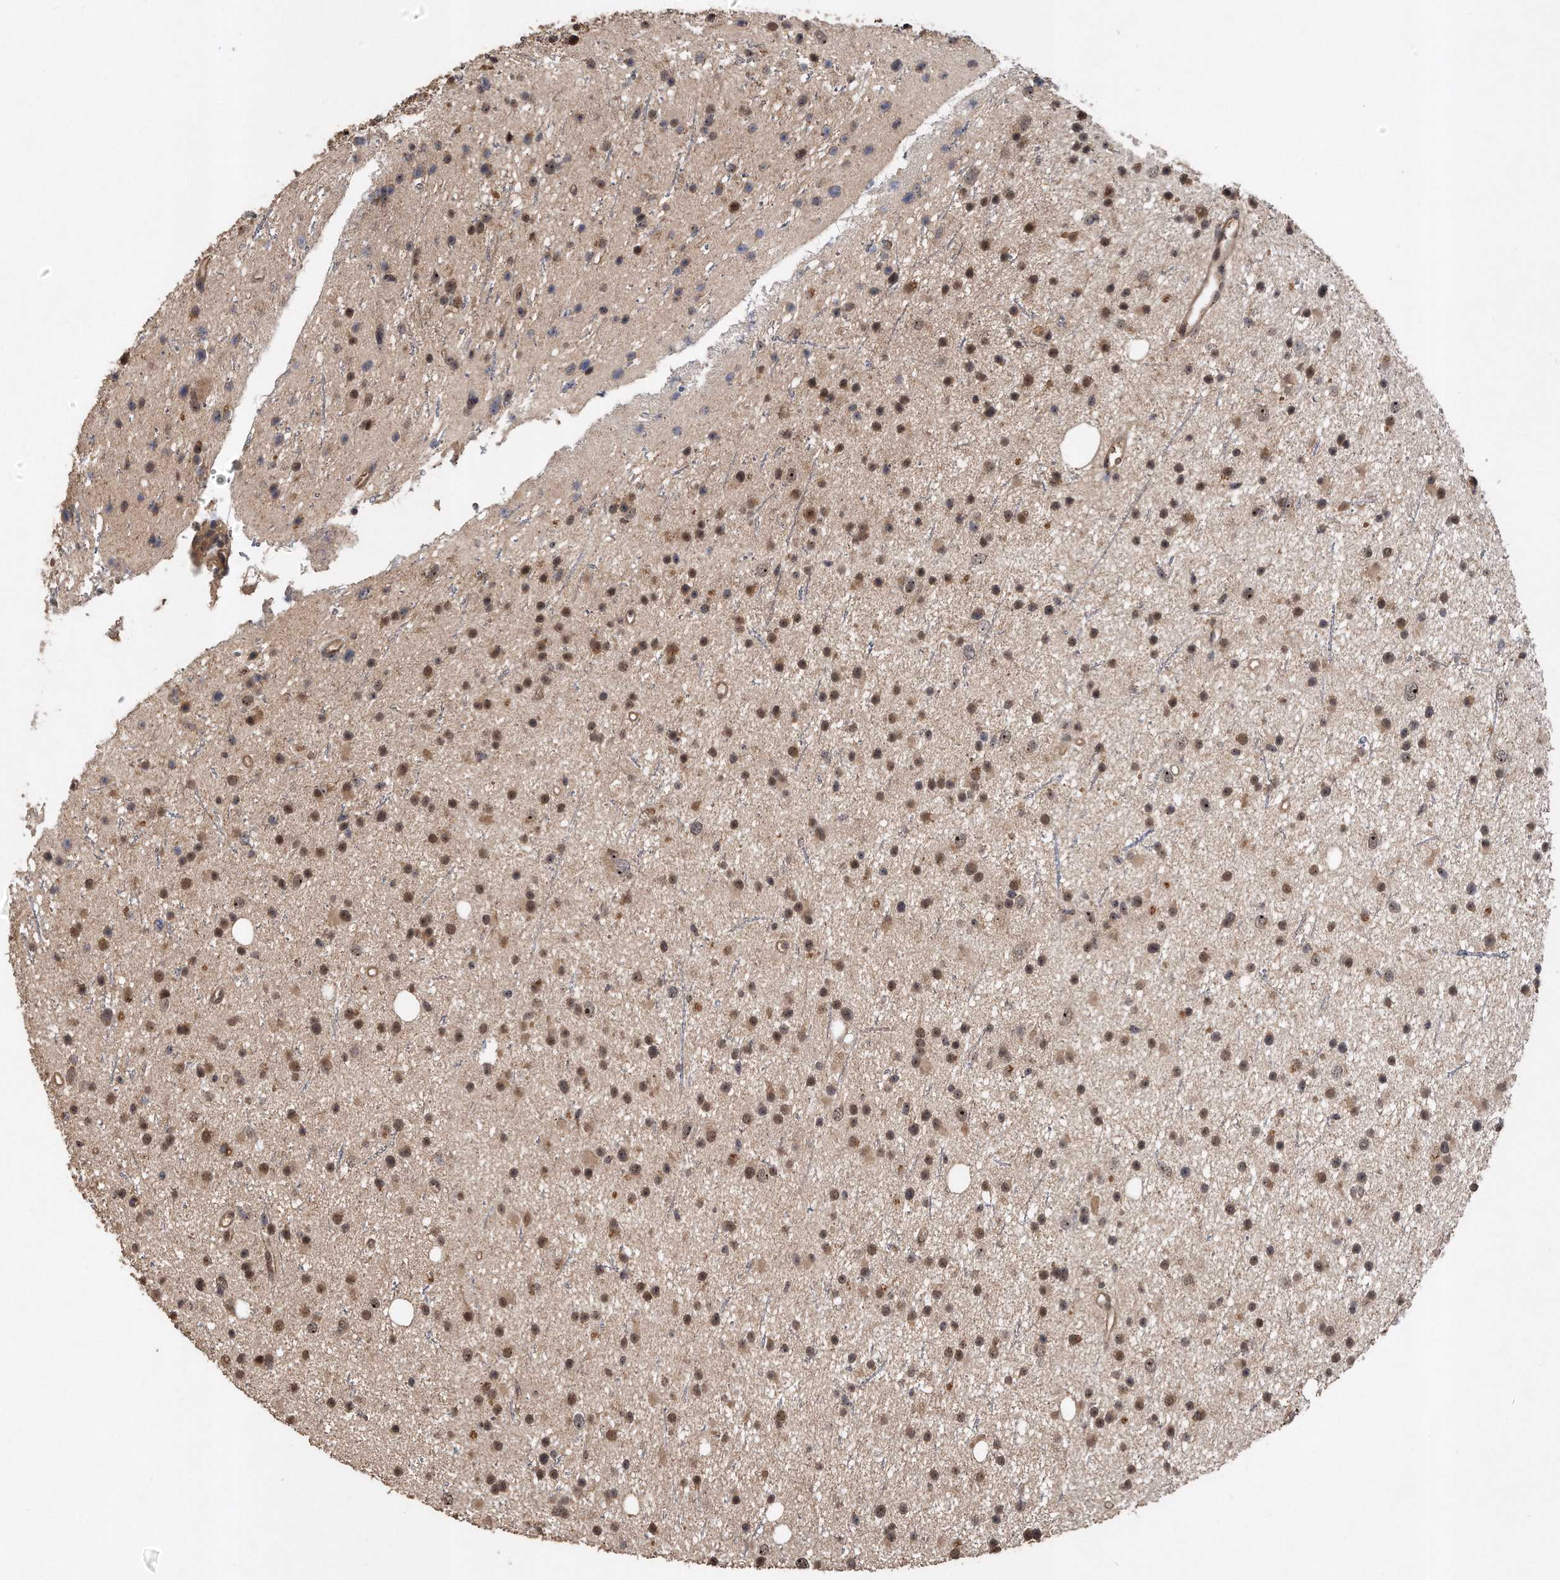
{"staining": {"intensity": "moderate", "quantity": ">75%", "location": "cytoplasmic/membranous,nuclear"}, "tissue": "glioma", "cell_type": "Tumor cells", "image_type": "cancer", "snomed": [{"axis": "morphology", "description": "Glioma, malignant, Low grade"}, {"axis": "topography", "description": "Cerebral cortex"}], "caption": "The image demonstrates staining of malignant glioma (low-grade), revealing moderate cytoplasmic/membranous and nuclear protein positivity (brown color) within tumor cells. (brown staining indicates protein expression, while blue staining denotes nuclei).", "gene": "PELO", "patient": {"sex": "female", "age": 39}}